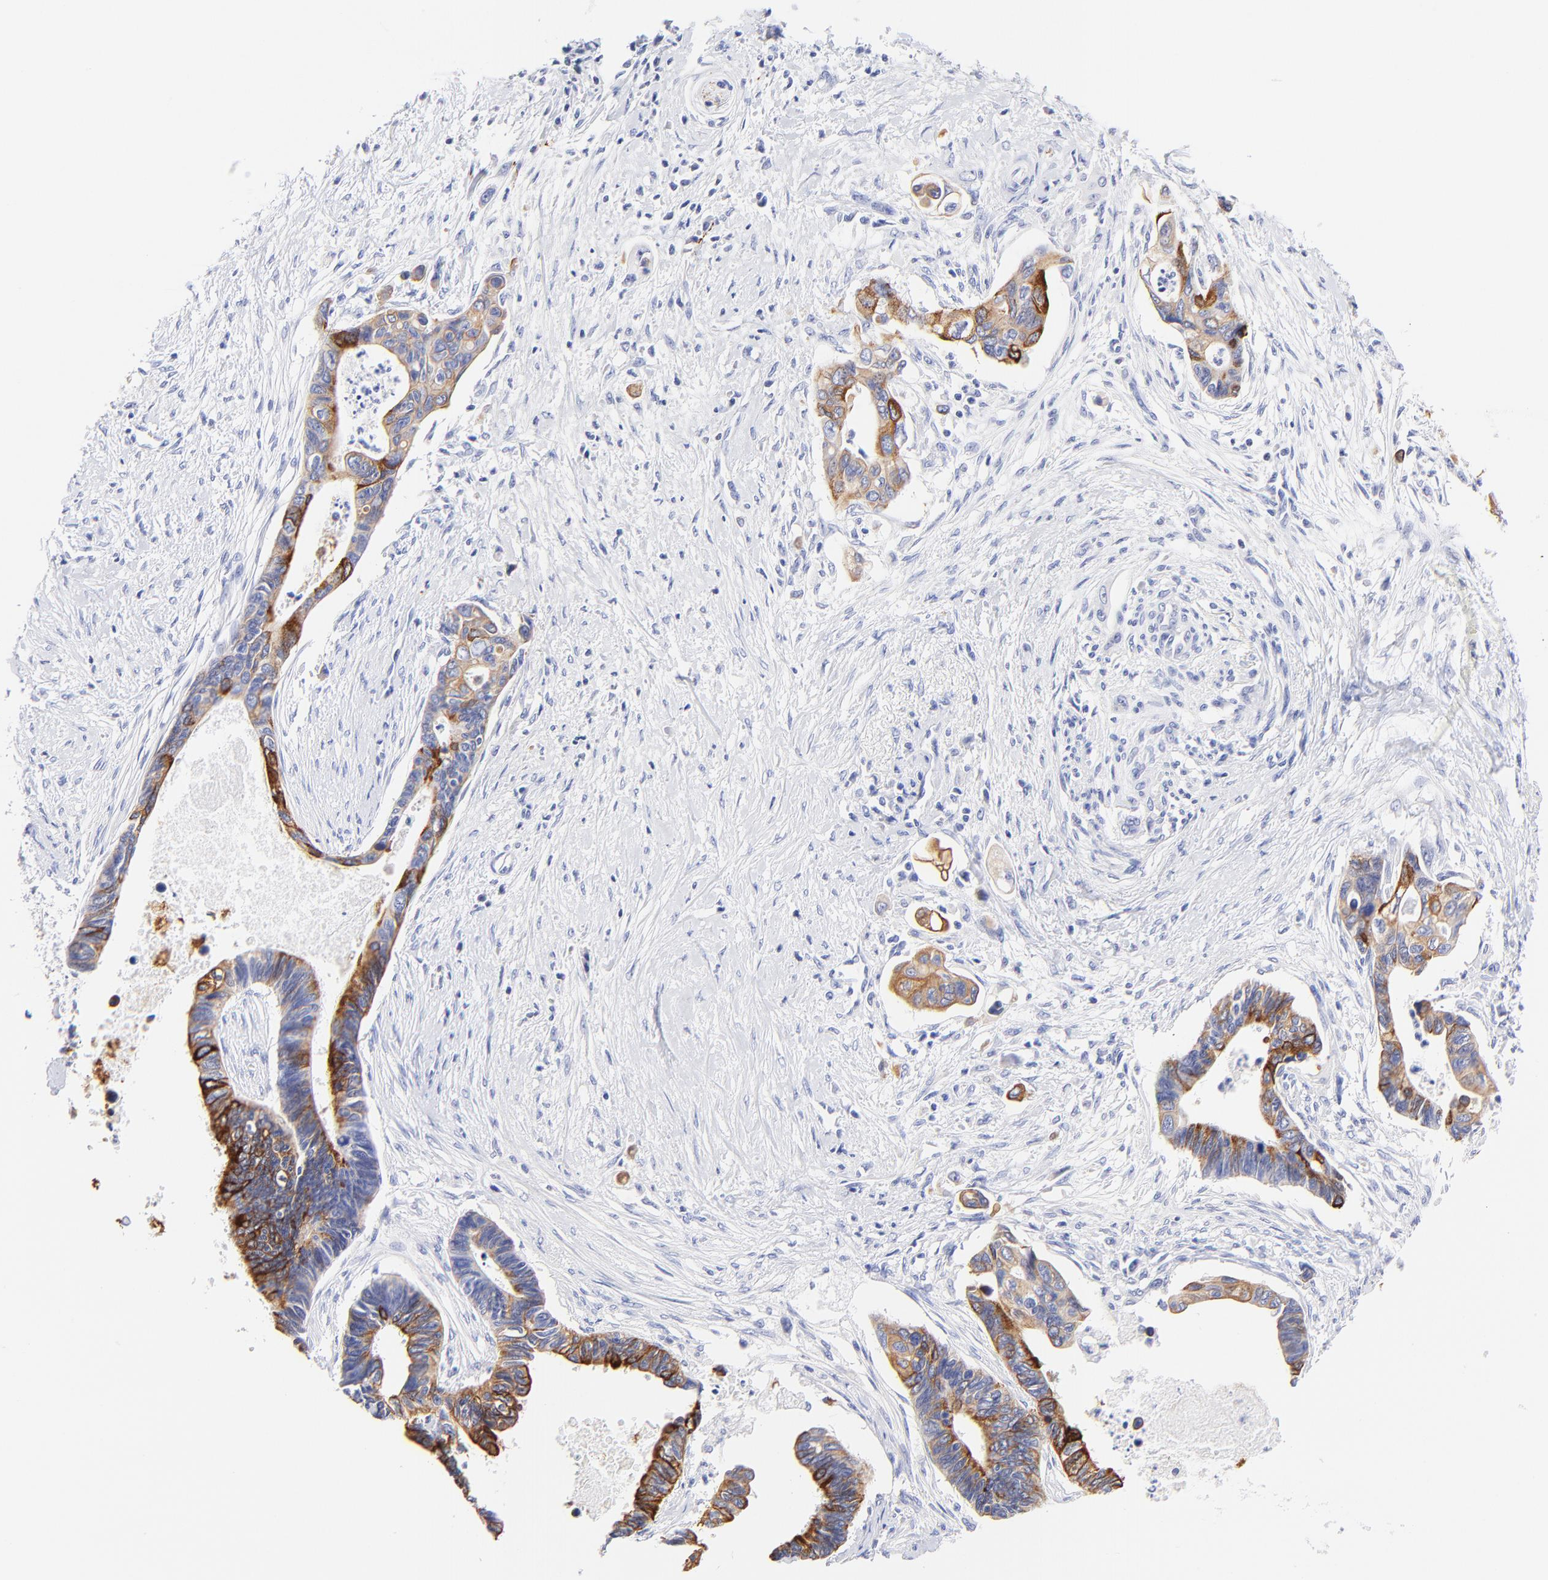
{"staining": {"intensity": "strong", "quantity": "25%-75%", "location": "cytoplasmic/membranous"}, "tissue": "pancreatic cancer", "cell_type": "Tumor cells", "image_type": "cancer", "snomed": [{"axis": "morphology", "description": "Adenocarcinoma, NOS"}, {"axis": "topography", "description": "Pancreas"}], "caption": "Adenocarcinoma (pancreatic) stained for a protein (brown) shows strong cytoplasmic/membranous positive positivity in approximately 25%-75% of tumor cells.", "gene": "RAB3A", "patient": {"sex": "female", "age": 70}}